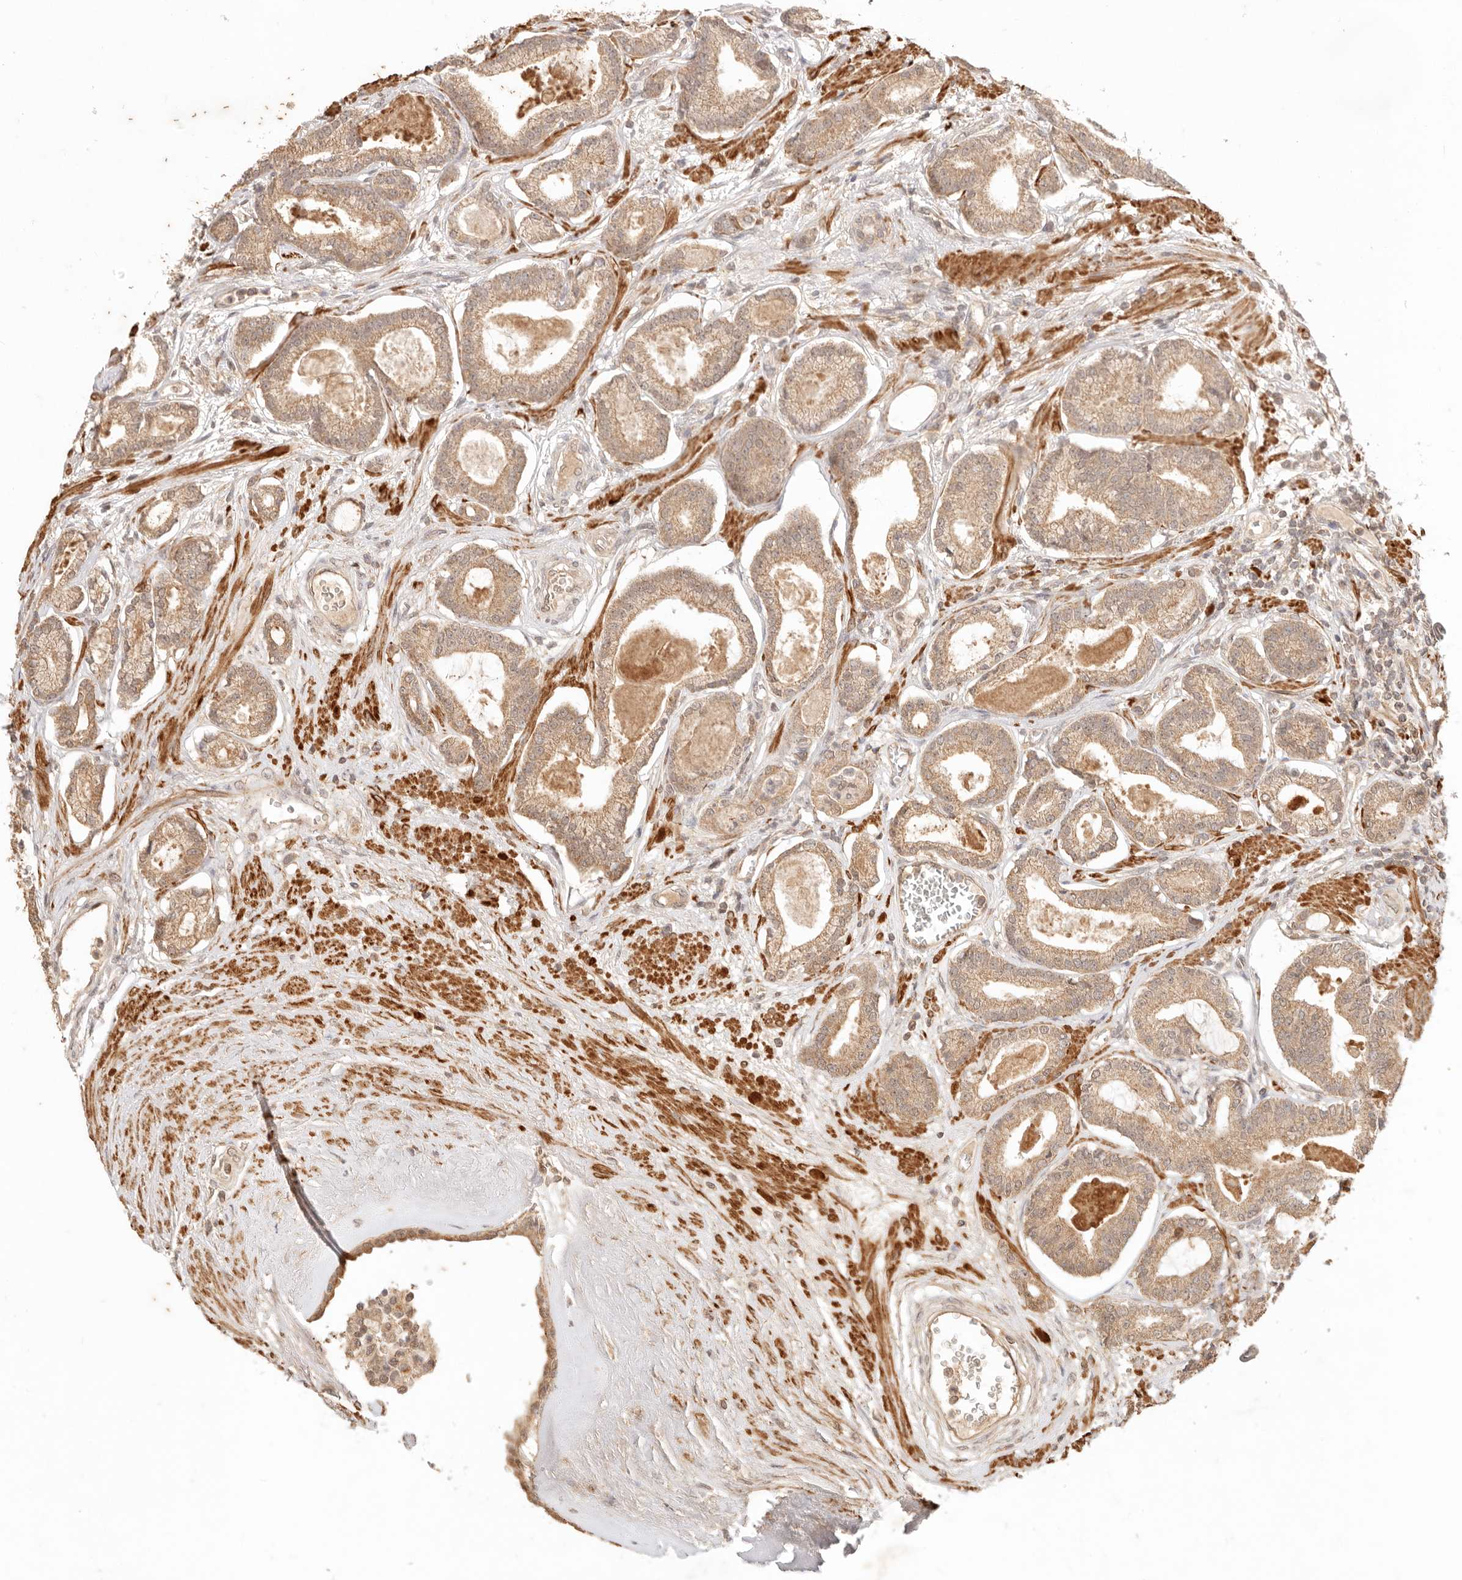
{"staining": {"intensity": "moderate", "quantity": ">75%", "location": "cytoplasmic/membranous"}, "tissue": "prostate cancer", "cell_type": "Tumor cells", "image_type": "cancer", "snomed": [{"axis": "morphology", "description": "Adenocarcinoma, Low grade"}, {"axis": "topography", "description": "Prostate"}], "caption": "Brown immunohistochemical staining in low-grade adenocarcinoma (prostate) exhibits moderate cytoplasmic/membranous positivity in approximately >75% of tumor cells. Nuclei are stained in blue.", "gene": "TRIM11", "patient": {"sex": "male", "age": 60}}